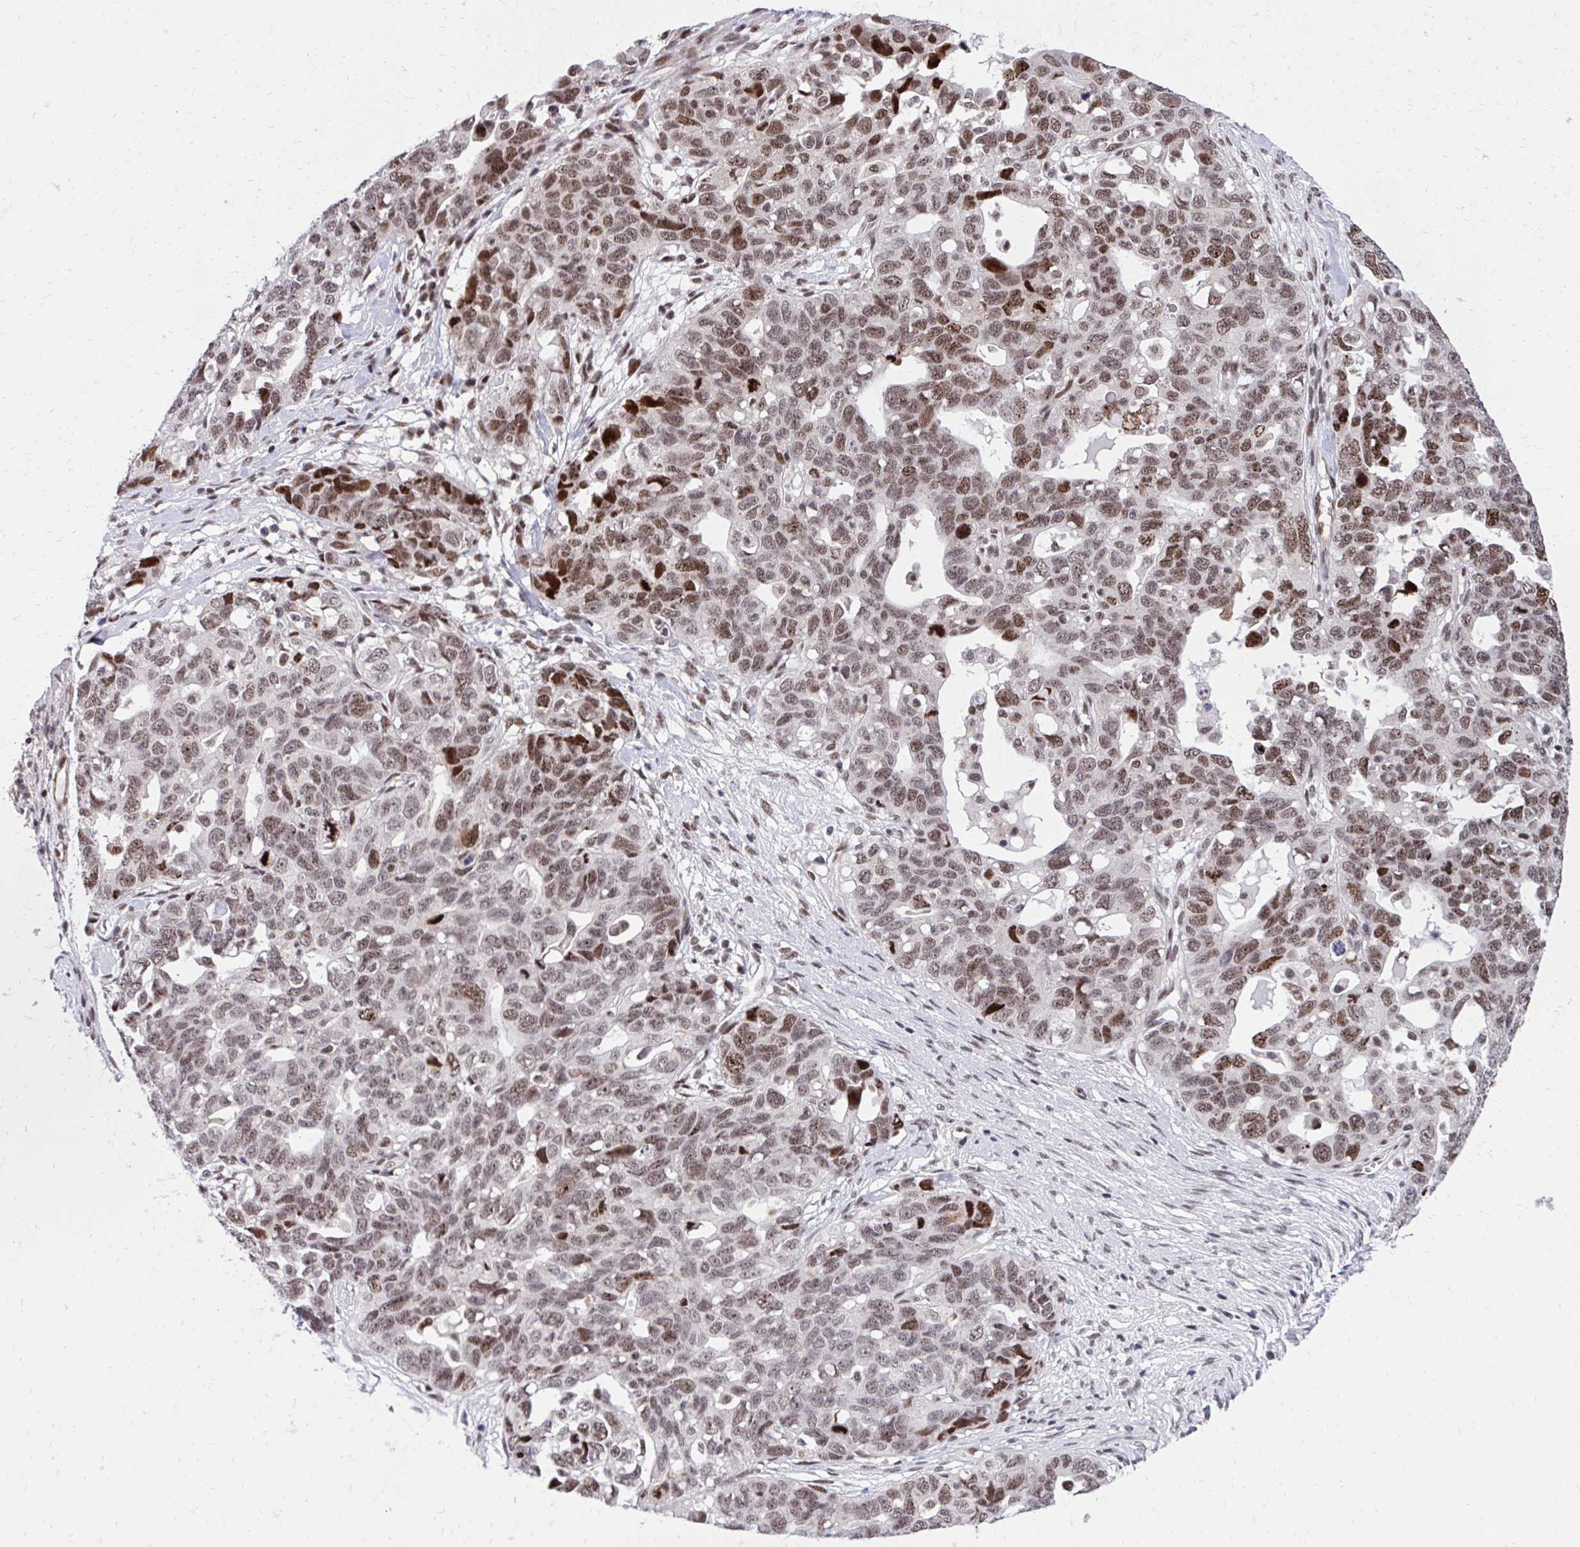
{"staining": {"intensity": "moderate", "quantity": ">75%", "location": "nuclear"}, "tissue": "ovarian cancer", "cell_type": "Tumor cells", "image_type": "cancer", "snomed": [{"axis": "morphology", "description": "Cystadenocarcinoma, serous, NOS"}, {"axis": "topography", "description": "Ovary"}], "caption": "A brown stain labels moderate nuclear expression of a protein in human ovarian cancer (serous cystadenocarcinoma) tumor cells.", "gene": "HOXA4", "patient": {"sex": "female", "age": 69}}